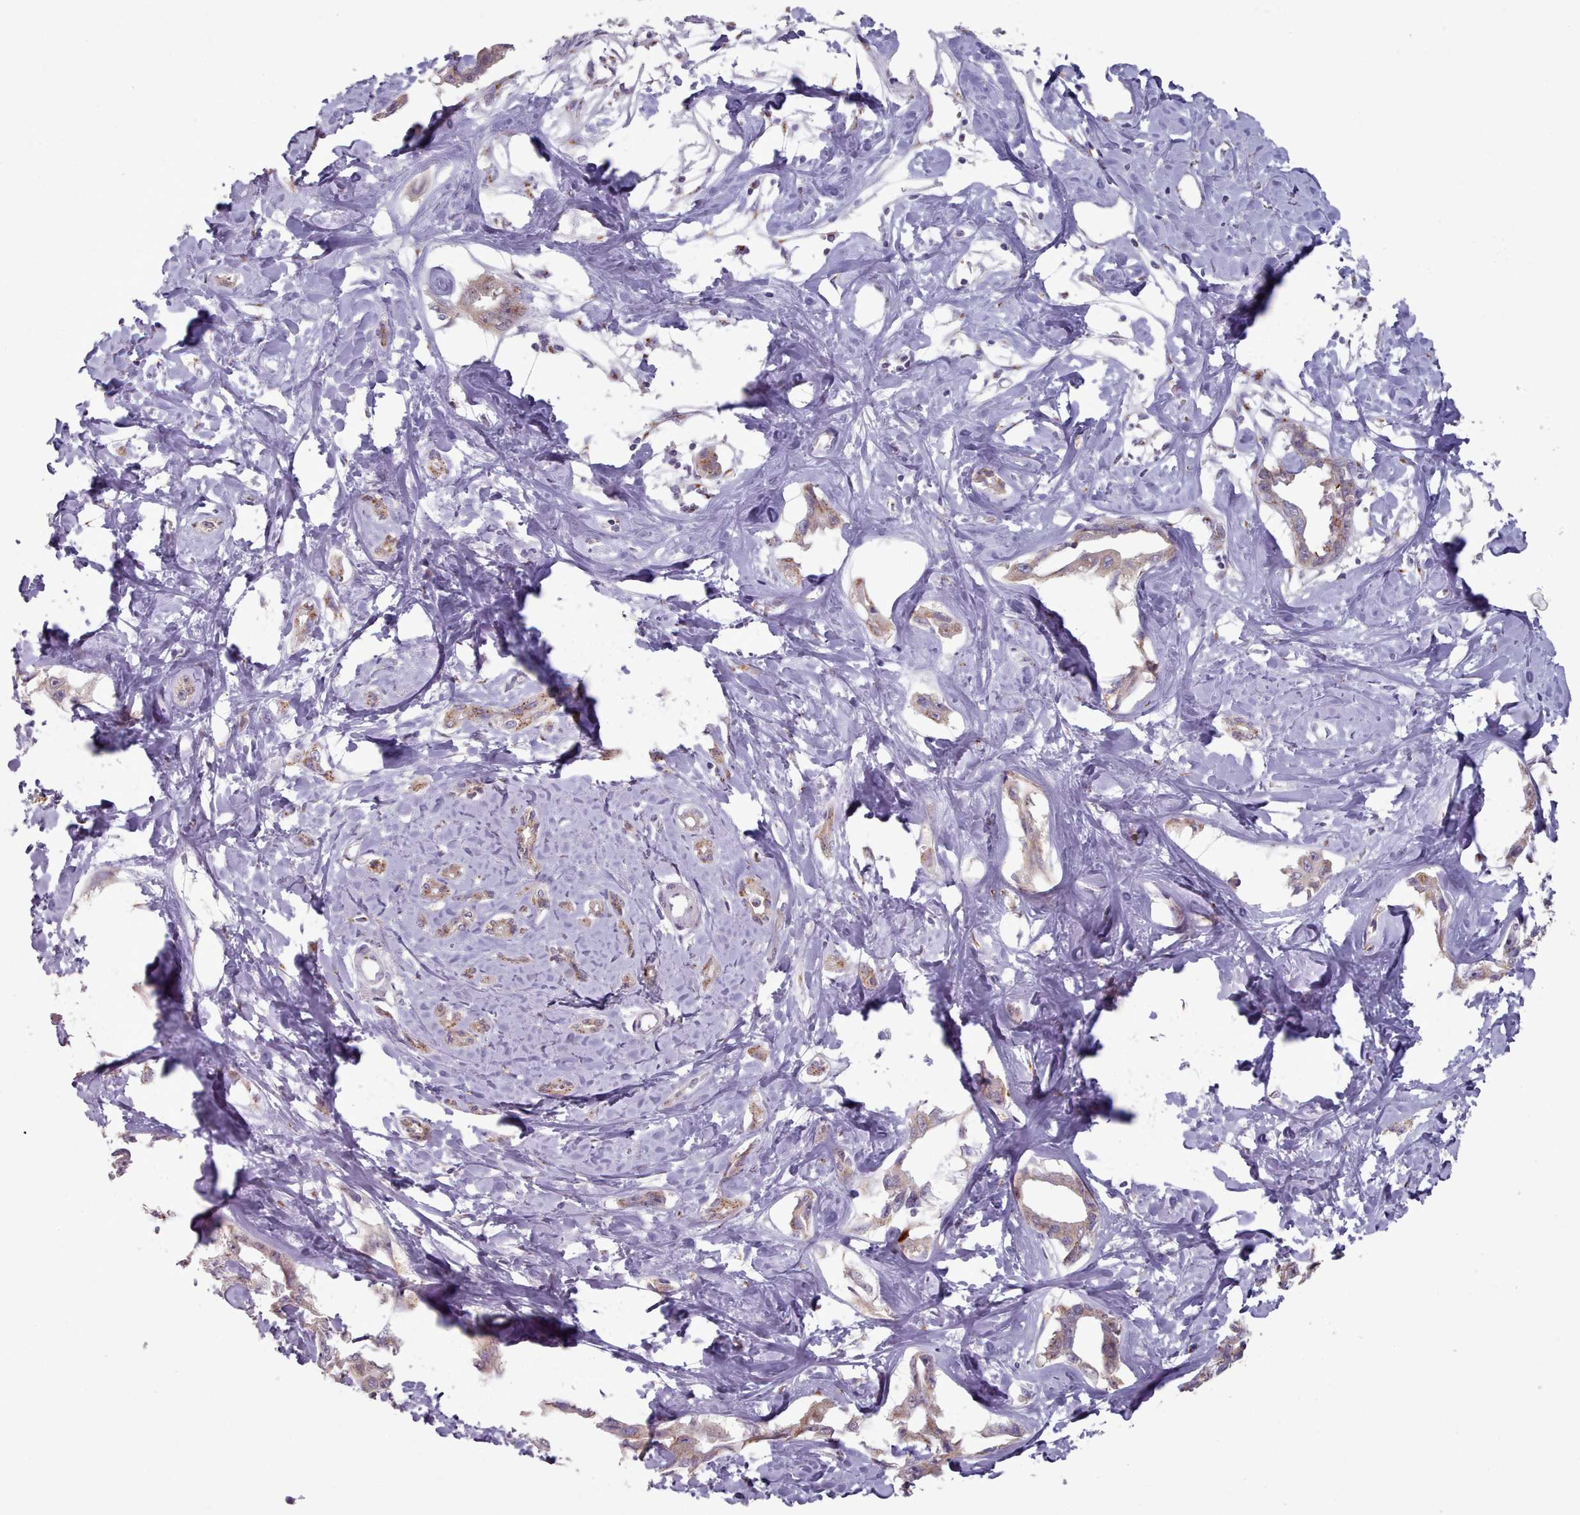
{"staining": {"intensity": "moderate", "quantity": ">75%", "location": "cytoplasmic/membranous"}, "tissue": "liver cancer", "cell_type": "Tumor cells", "image_type": "cancer", "snomed": [{"axis": "morphology", "description": "Cholangiocarcinoma"}, {"axis": "topography", "description": "Liver"}], "caption": "Approximately >75% of tumor cells in liver cholangiocarcinoma exhibit moderate cytoplasmic/membranous protein staining as visualized by brown immunohistochemical staining.", "gene": "MAN1B1", "patient": {"sex": "male", "age": 59}}